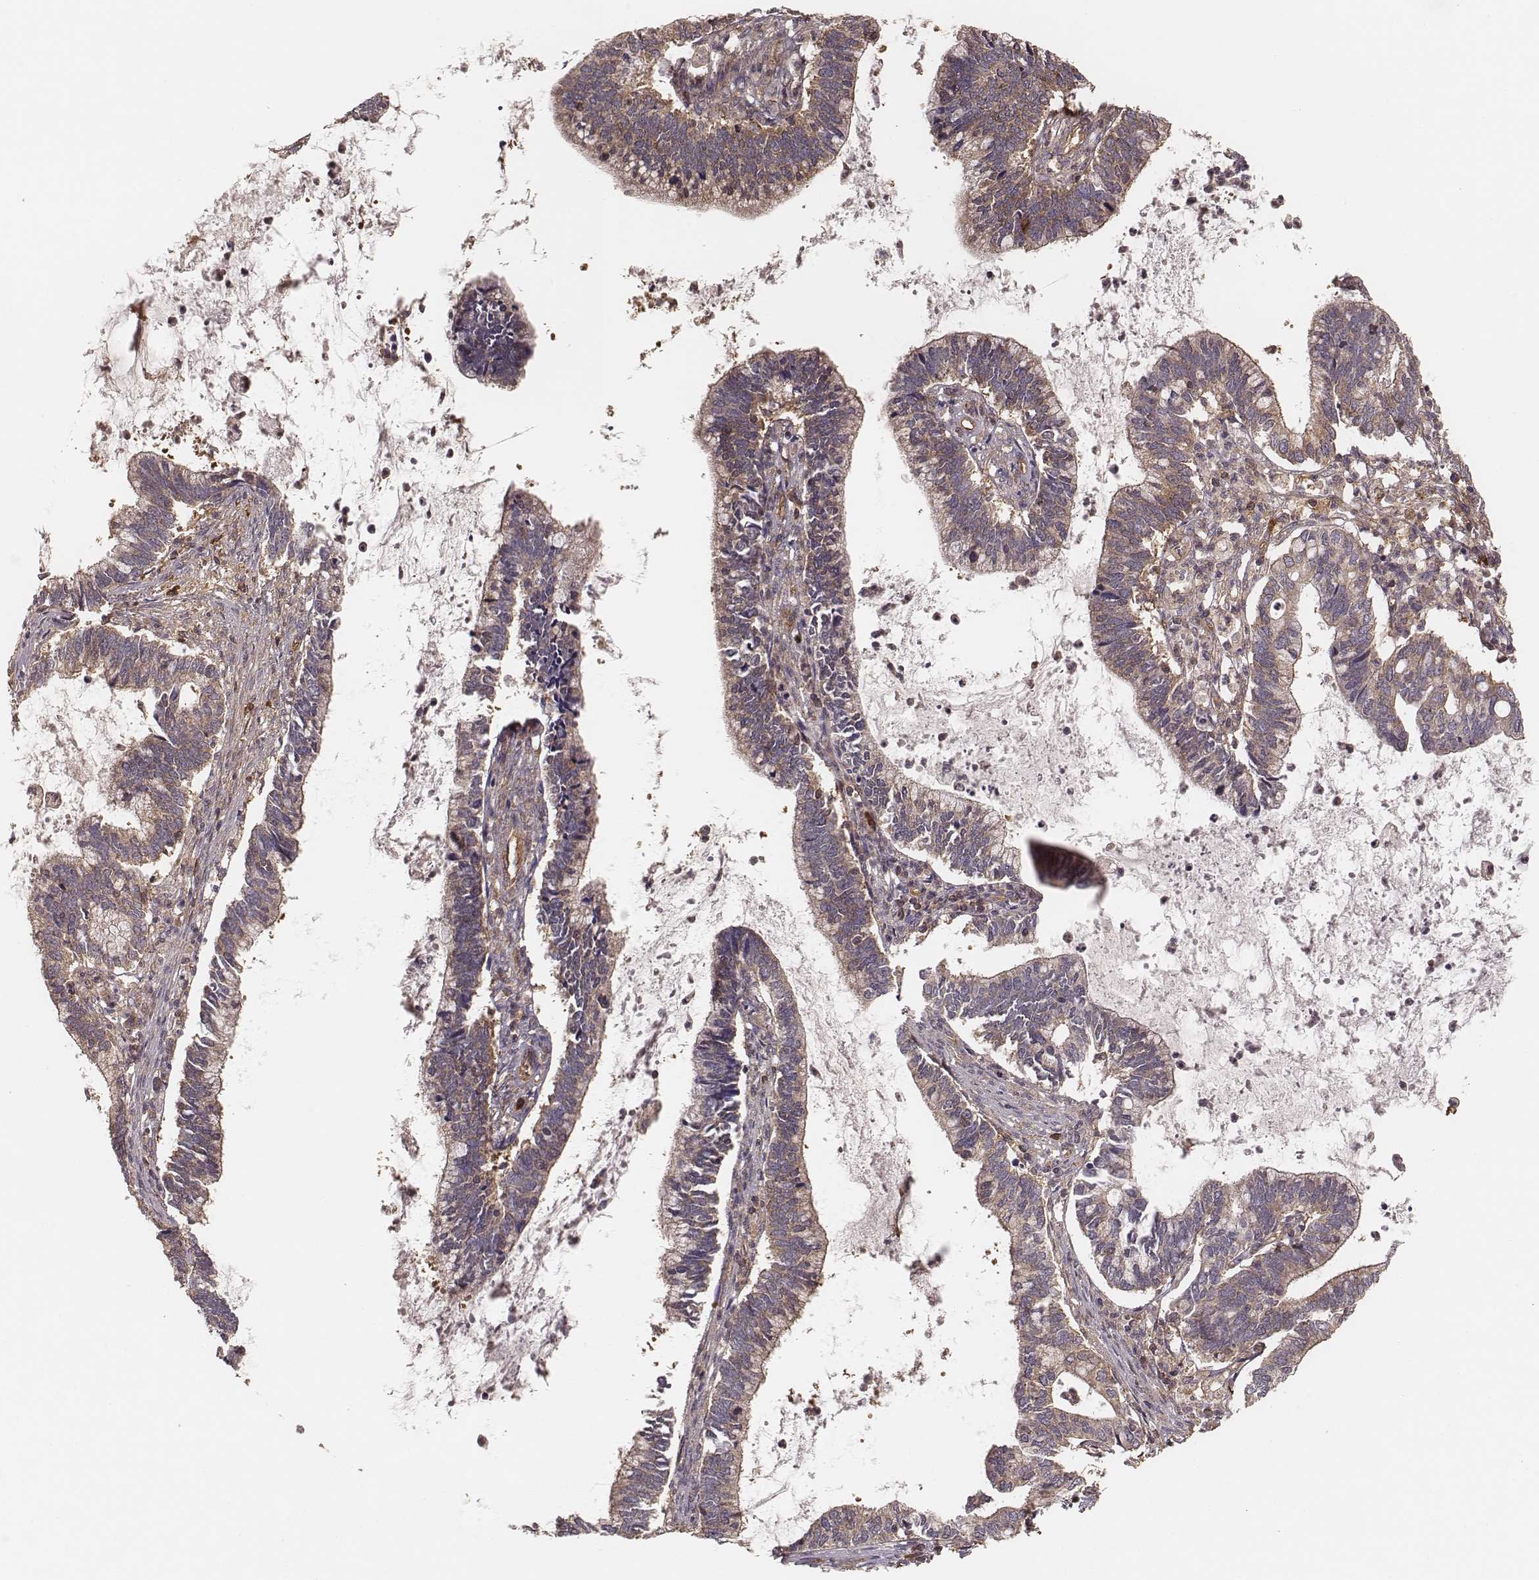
{"staining": {"intensity": "moderate", "quantity": ">75%", "location": "cytoplasmic/membranous"}, "tissue": "cervical cancer", "cell_type": "Tumor cells", "image_type": "cancer", "snomed": [{"axis": "morphology", "description": "Adenocarcinoma, NOS"}, {"axis": "topography", "description": "Cervix"}], "caption": "This micrograph demonstrates cervical adenocarcinoma stained with immunohistochemistry to label a protein in brown. The cytoplasmic/membranous of tumor cells show moderate positivity for the protein. Nuclei are counter-stained blue.", "gene": "CARS1", "patient": {"sex": "female", "age": 42}}